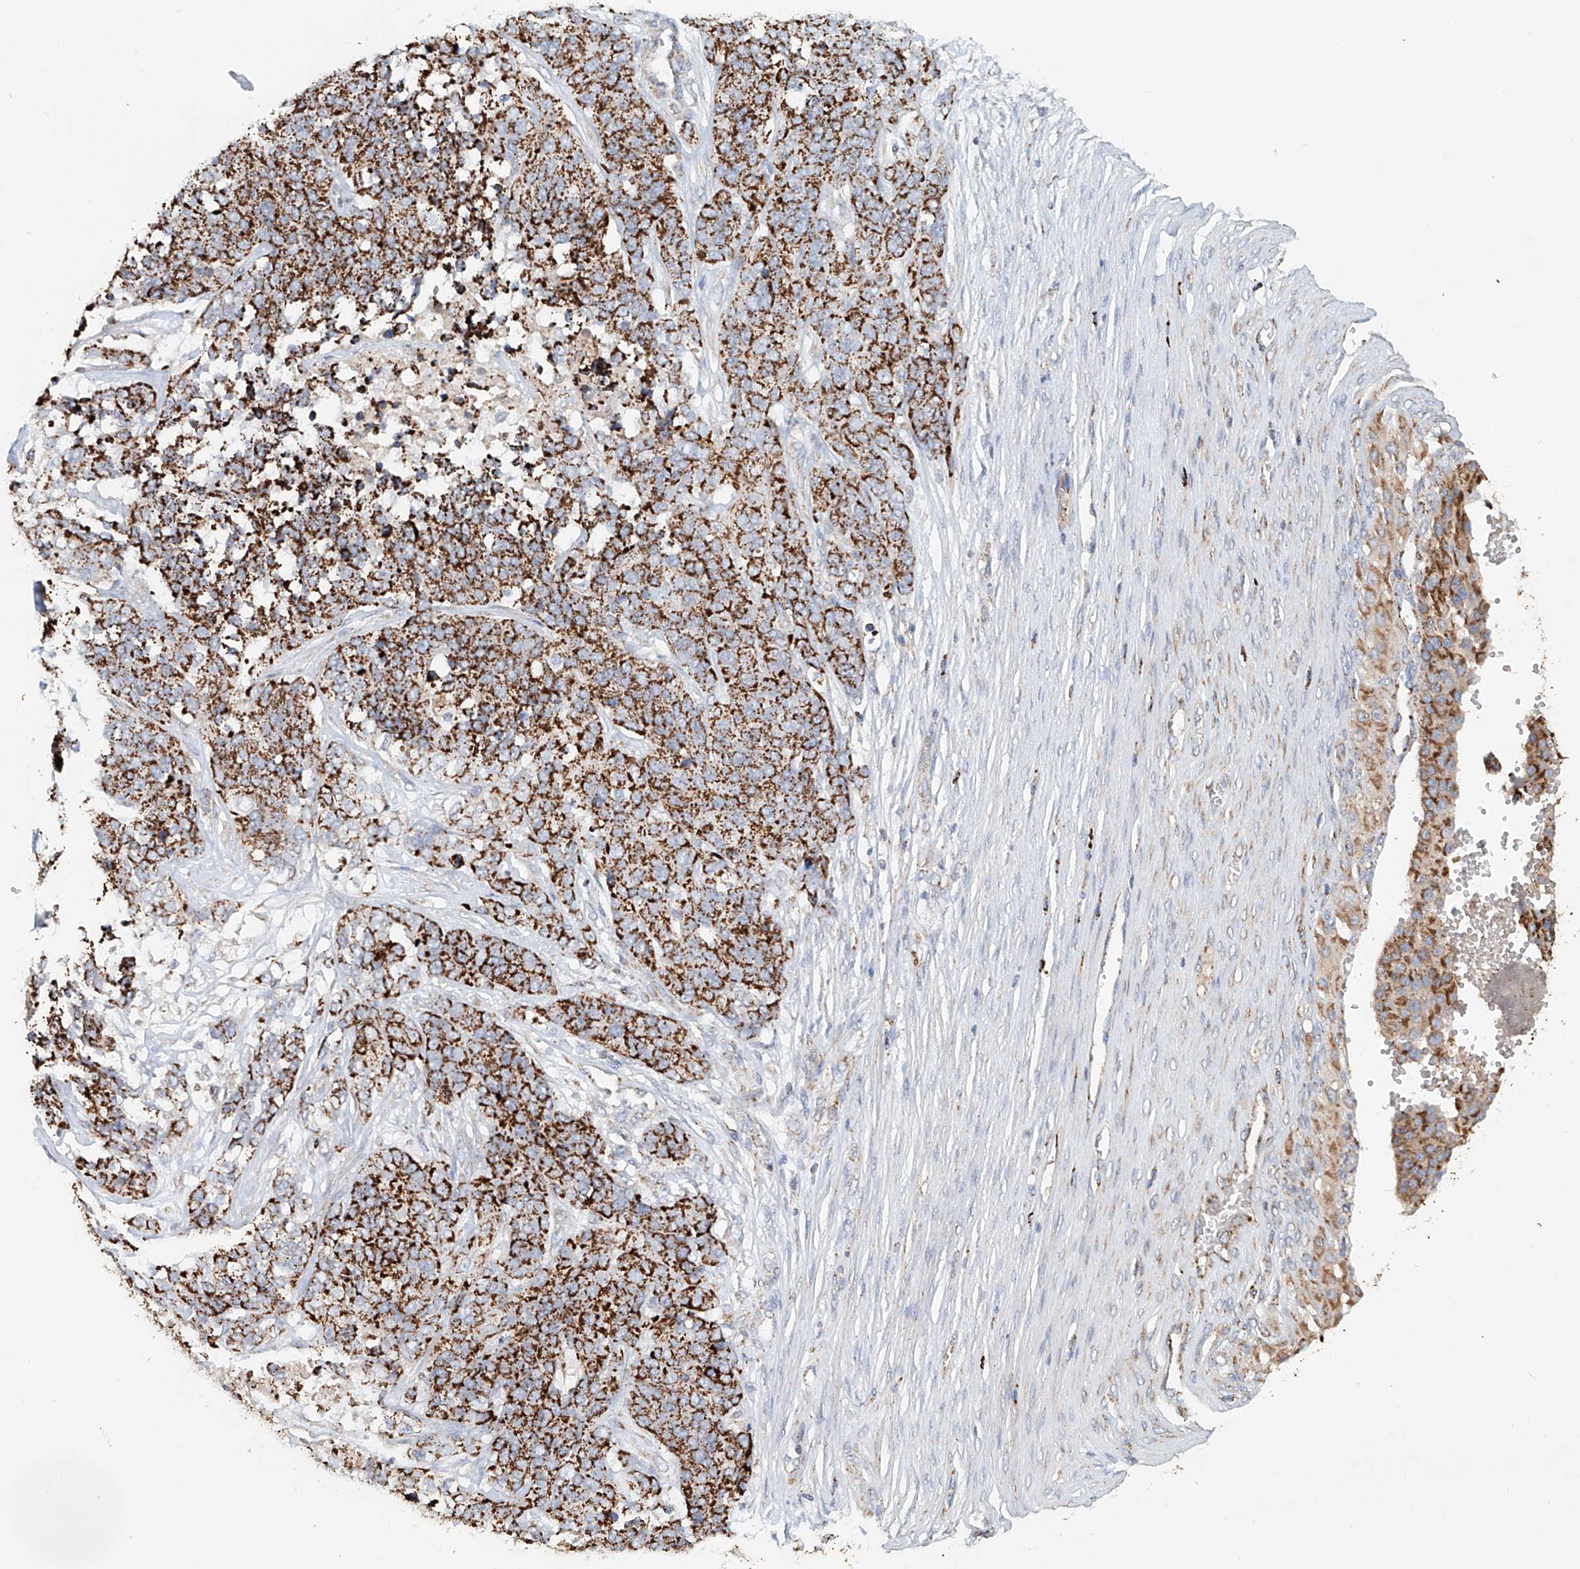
{"staining": {"intensity": "strong", "quantity": ">75%", "location": "cytoplasmic/membranous"}, "tissue": "ovarian cancer", "cell_type": "Tumor cells", "image_type": "cancer", "snomed": [{"axis": "morphology", "description": "Cystadenocarcinoma, serous, NOS"}, {"axis": "topography", "description": "Ovary"}], "caption": "Ovarian cancer (serous cystadenocarcinoma) stained with DAB (3,3'-diaminobenzidine) immunohistochemistry (IHC) reveals high levels of strong cytoplasmic/membranous staining in about >75% of tumor cells.", "gene": "CARD10", "patient": {"sex": "female", "age": 44}}